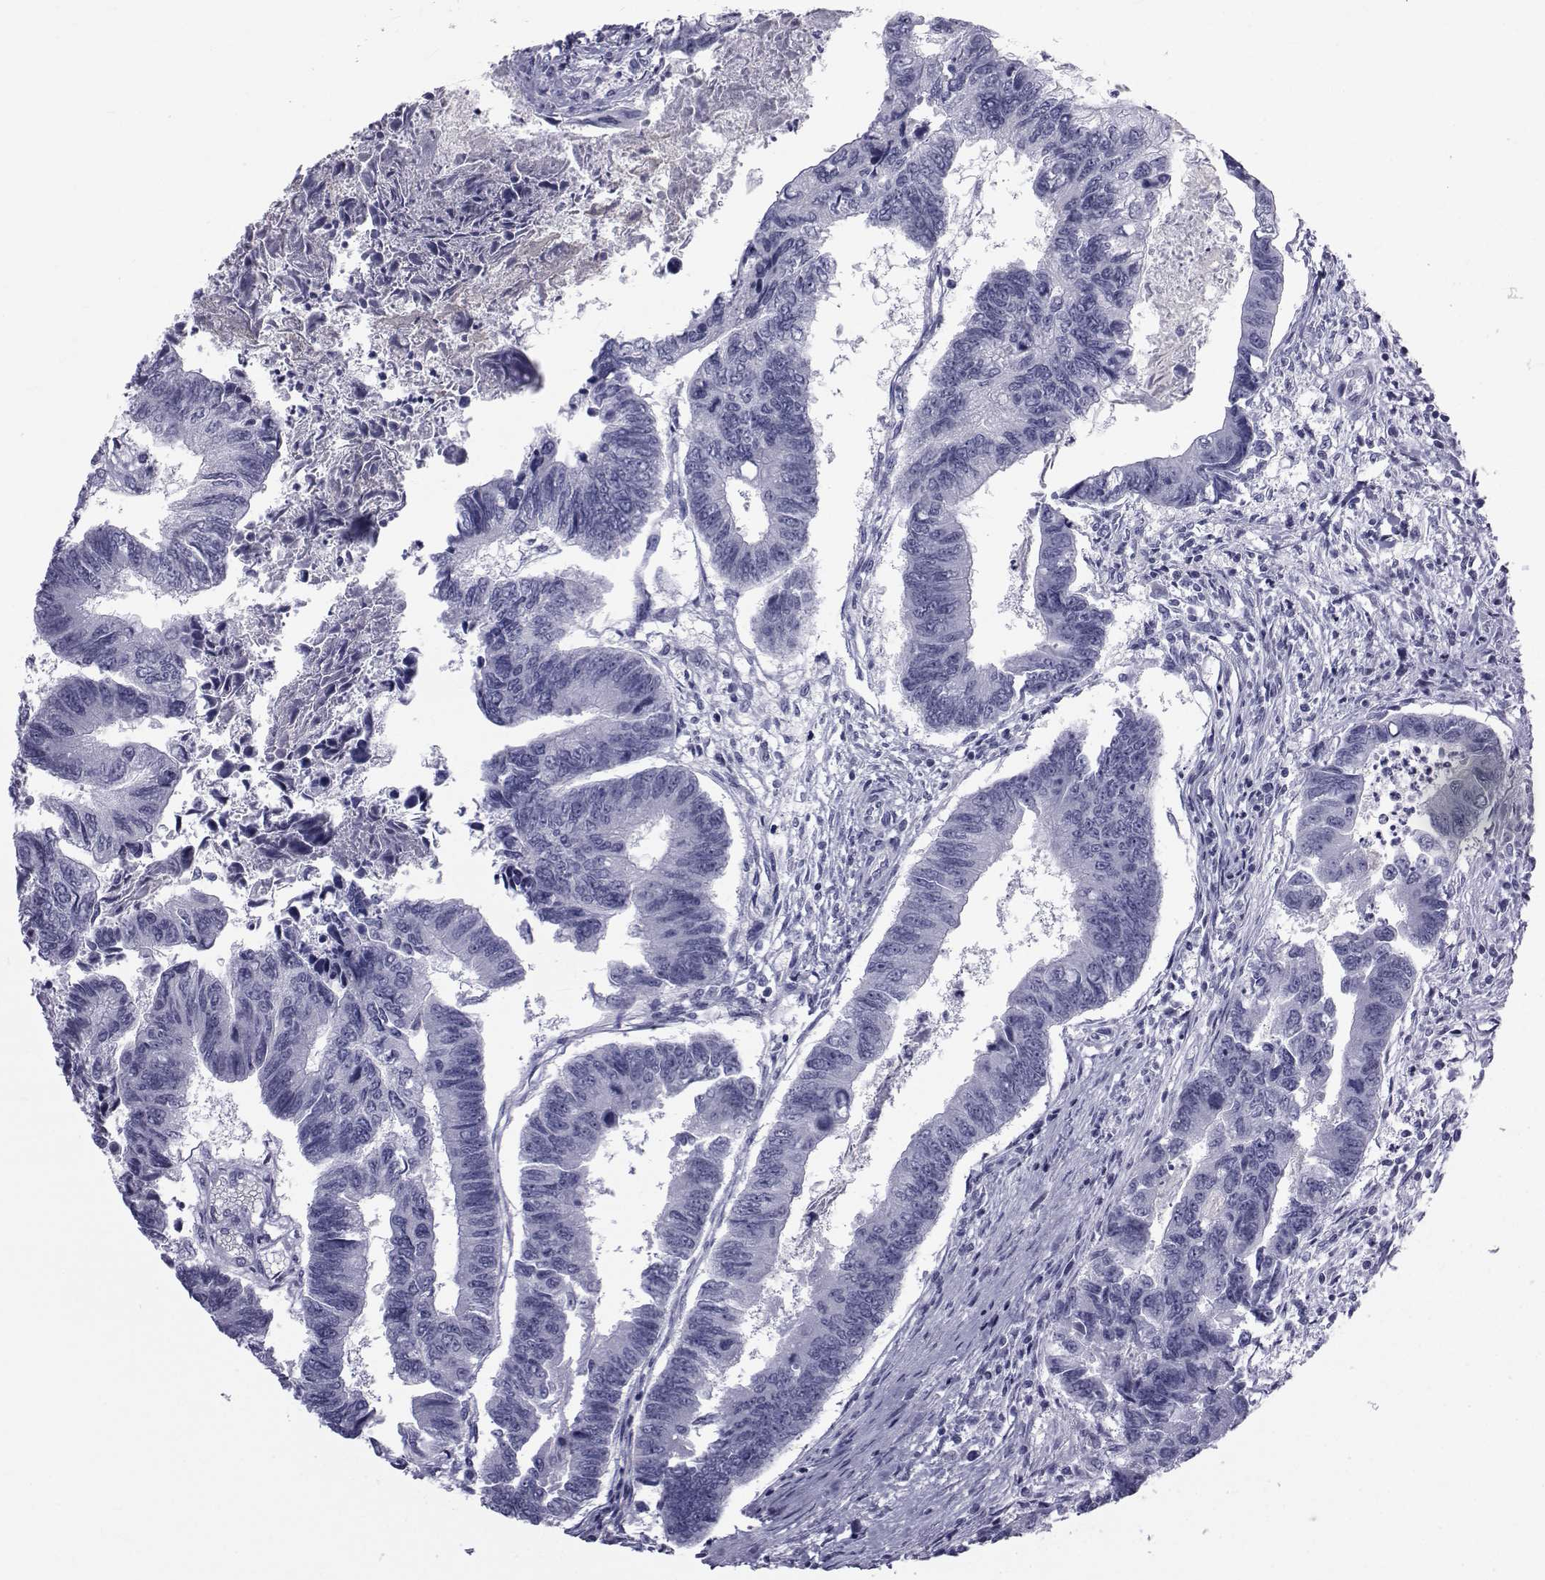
{"staining": {"intensity": "negative", "quantity": "none", "location": "none"}, "tissue": "colorectal cancer", "cell_type": "Tumor cells", "image_type": "cancer", "snomed": [{"axis": "morphology", "description": "Adenocarcinoma, NOS"}, {"axis": "topography", "description": "Colon"}], "caption": "The photomicrograph shows no staining of tumor cells in colorectal cancer.", "gene": "FDXR", "patient": {"sex": "female", "age": 65}}